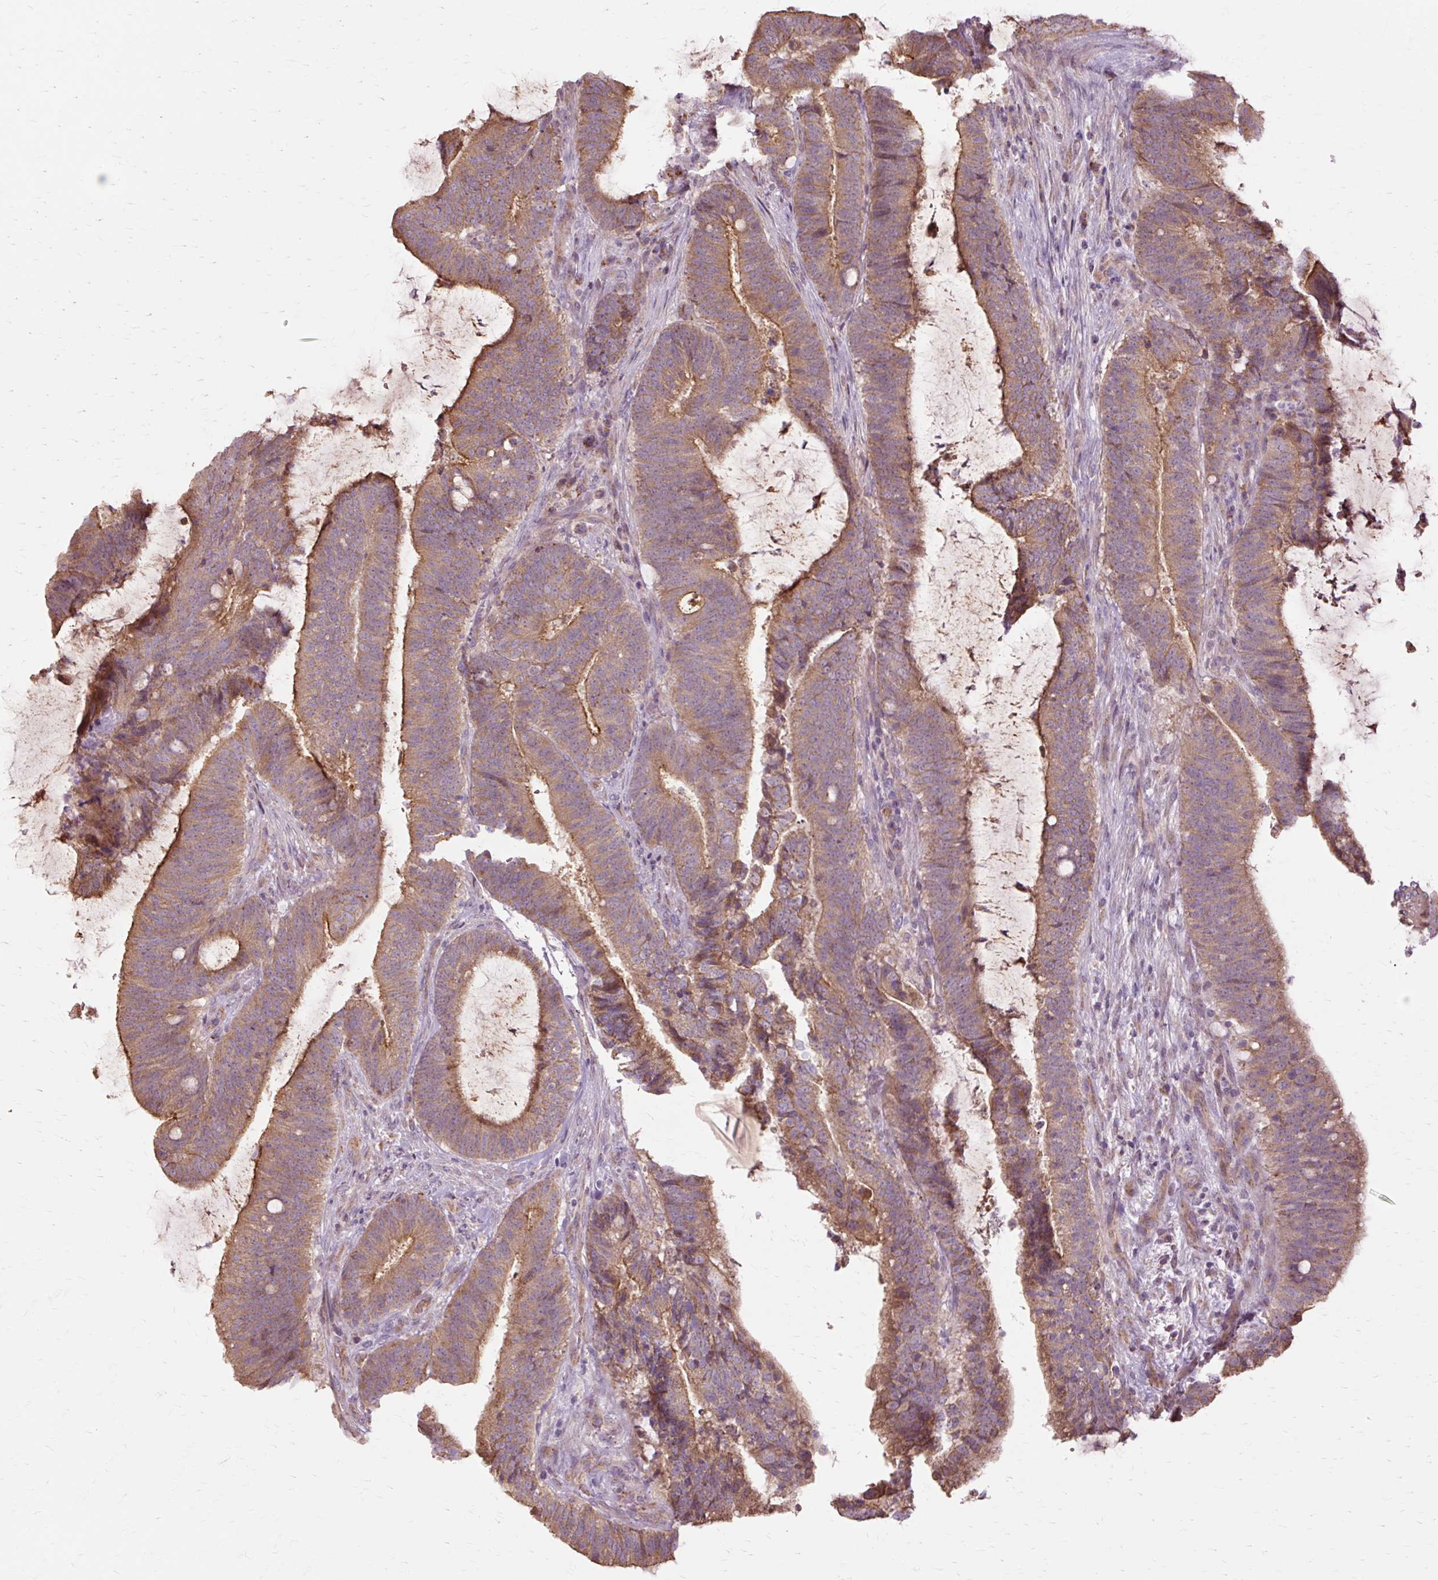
{"staining": {"intensity": "moderate", "quantity": ">75%", "location": "cytoplasmic/membranous"}, "tissue": "colorectal cancer", "cell_type": "Tumor cells", "image_type": "cancer", "snomed": [{"axis": "morphology", "description": "Adenocarcinoma, NOS"}, {"axis": "topography", "description": "Colon"}], "caption": "Brown immunohistochemical staining in human colorectal adenocarcinoma reveals moderate cytoplasmic/membranous expression in approximately >75% of tumor cells.", "gene": "PDZD2", "patient": {"sex": "female", "age": 43}}